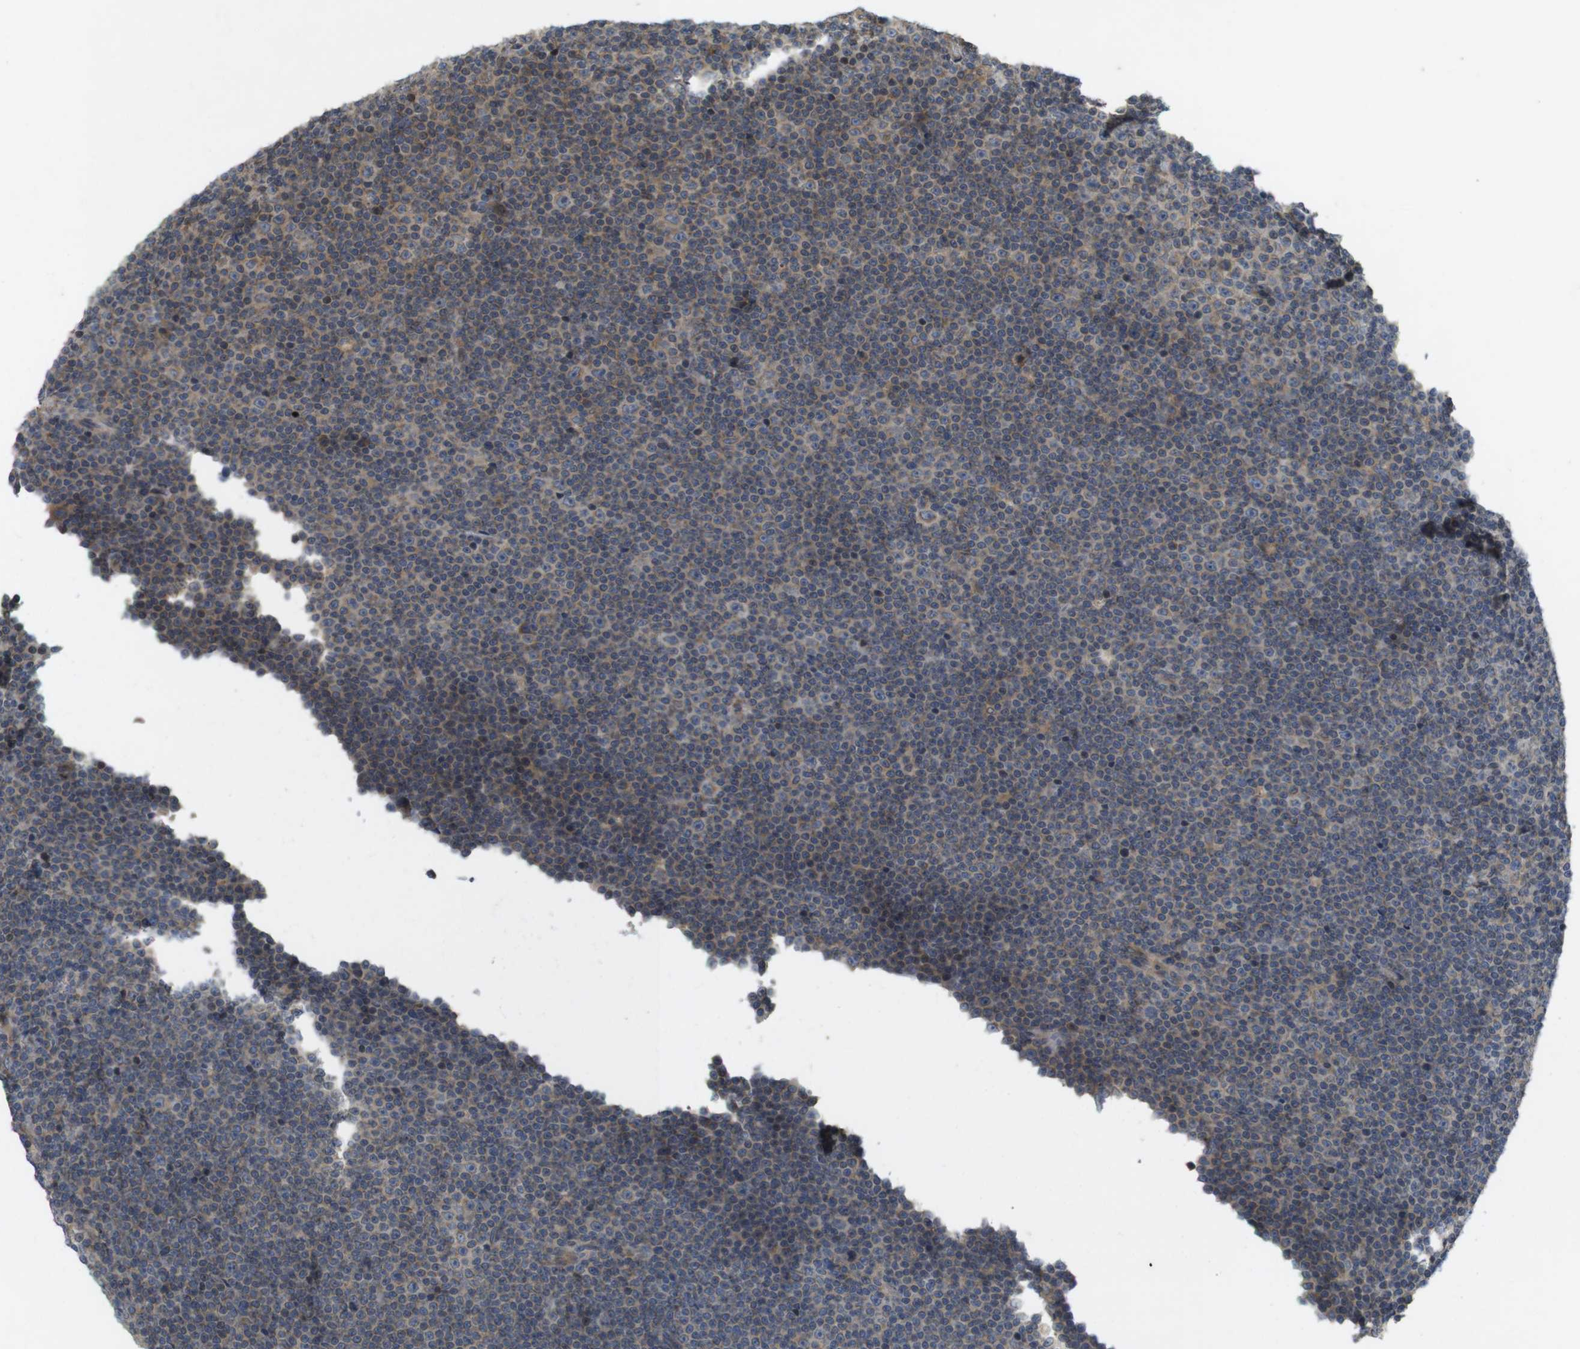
{"staining": {"intensity": "weak", "quantity": "<25%", "location": "cytoplasmic/membranous"}, "tissue": "lymphoma", "cell_type": "Tumor cells", "image_type": "cancer", "snomed": [{"axis": "morphology", "description": "Malignant lymphoma, non-Hodgkin's type, Low grade"}, {"axis": "topography", "description": "Lymph node"}], "caption": "There is no significant positivity in tumor cells of lymphoma.", "gene": "CLTC", "patient": {"sex": "female", "age": 67}}